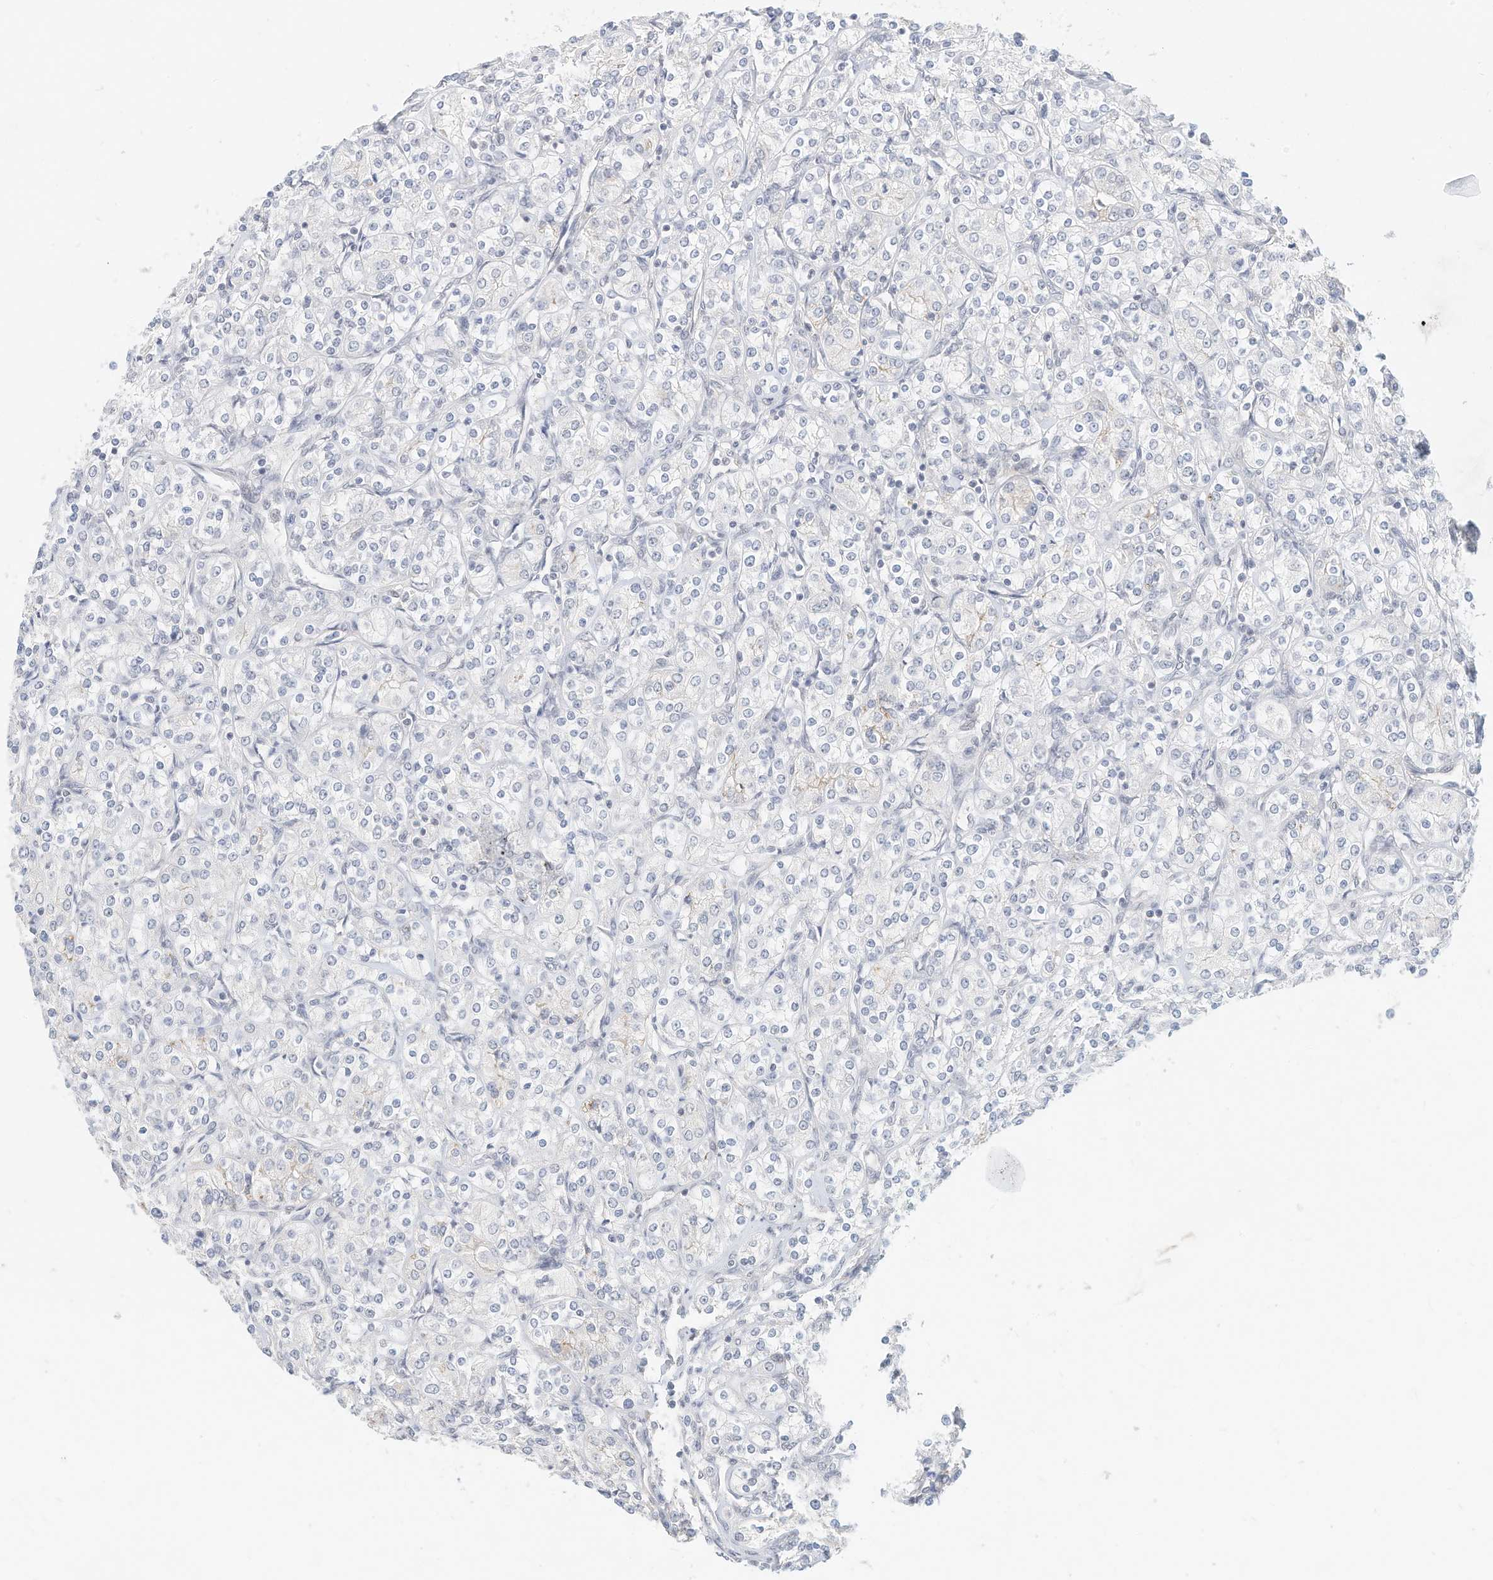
{"staining": {"intensity": "negative", "quantity": "none", "location": "none"}, "tissue": "renal cancer", "cell_type": "Tumor cells", "image_type": "cancer", "snomed": [{"axis": "morphology", "description": "Adenocarcinoma, NOS"}, {"axis": "topography", "description": "Kidney"}], "caption": "Renal cancer (adenocarcinoma) stained for a protein using immunohistochemistry (IHC) displays no staining tumor cells.", "gene": "OGT", "patient": {"sex": "male", "age": 77}}